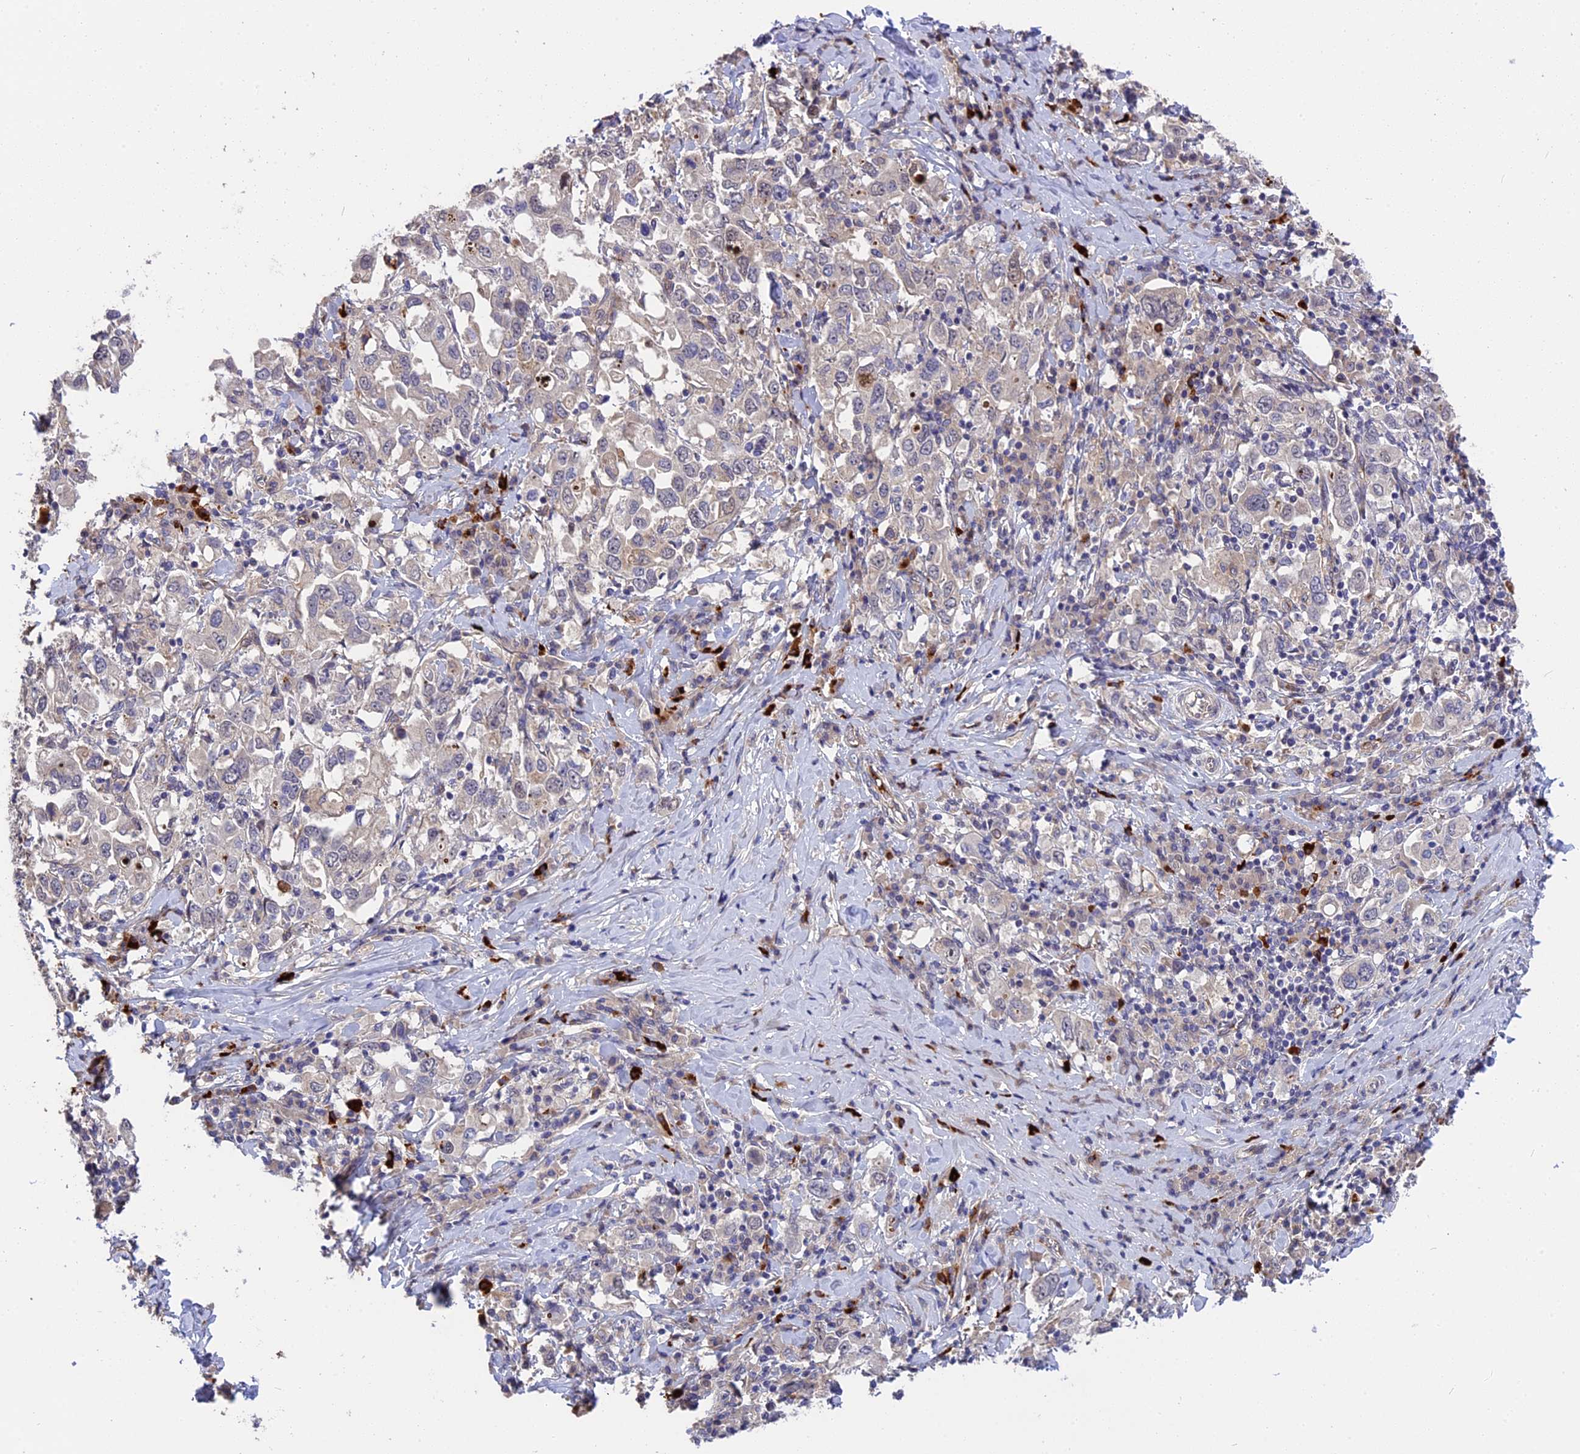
{"staining": {"intensity": "negative", "quantity": "none", "location": "none"}, "tissue": "stomach cancer", "cell_type": "Tumor cells", "image_type": "cancer", "snomed": [{"axis": "morphology", "description": "Adenocarcinoma, NOS"}, {"axis": "topography", "description": "Stomach, upper"}], "caption": "Immunohistochemical staining of human stomach adenocarcinoma exhibits no significant expression in tumor cells. Nuclei are stained in blue.", "gene": "MFSD2A", "patient": {"sex": "male", "age": 62}}